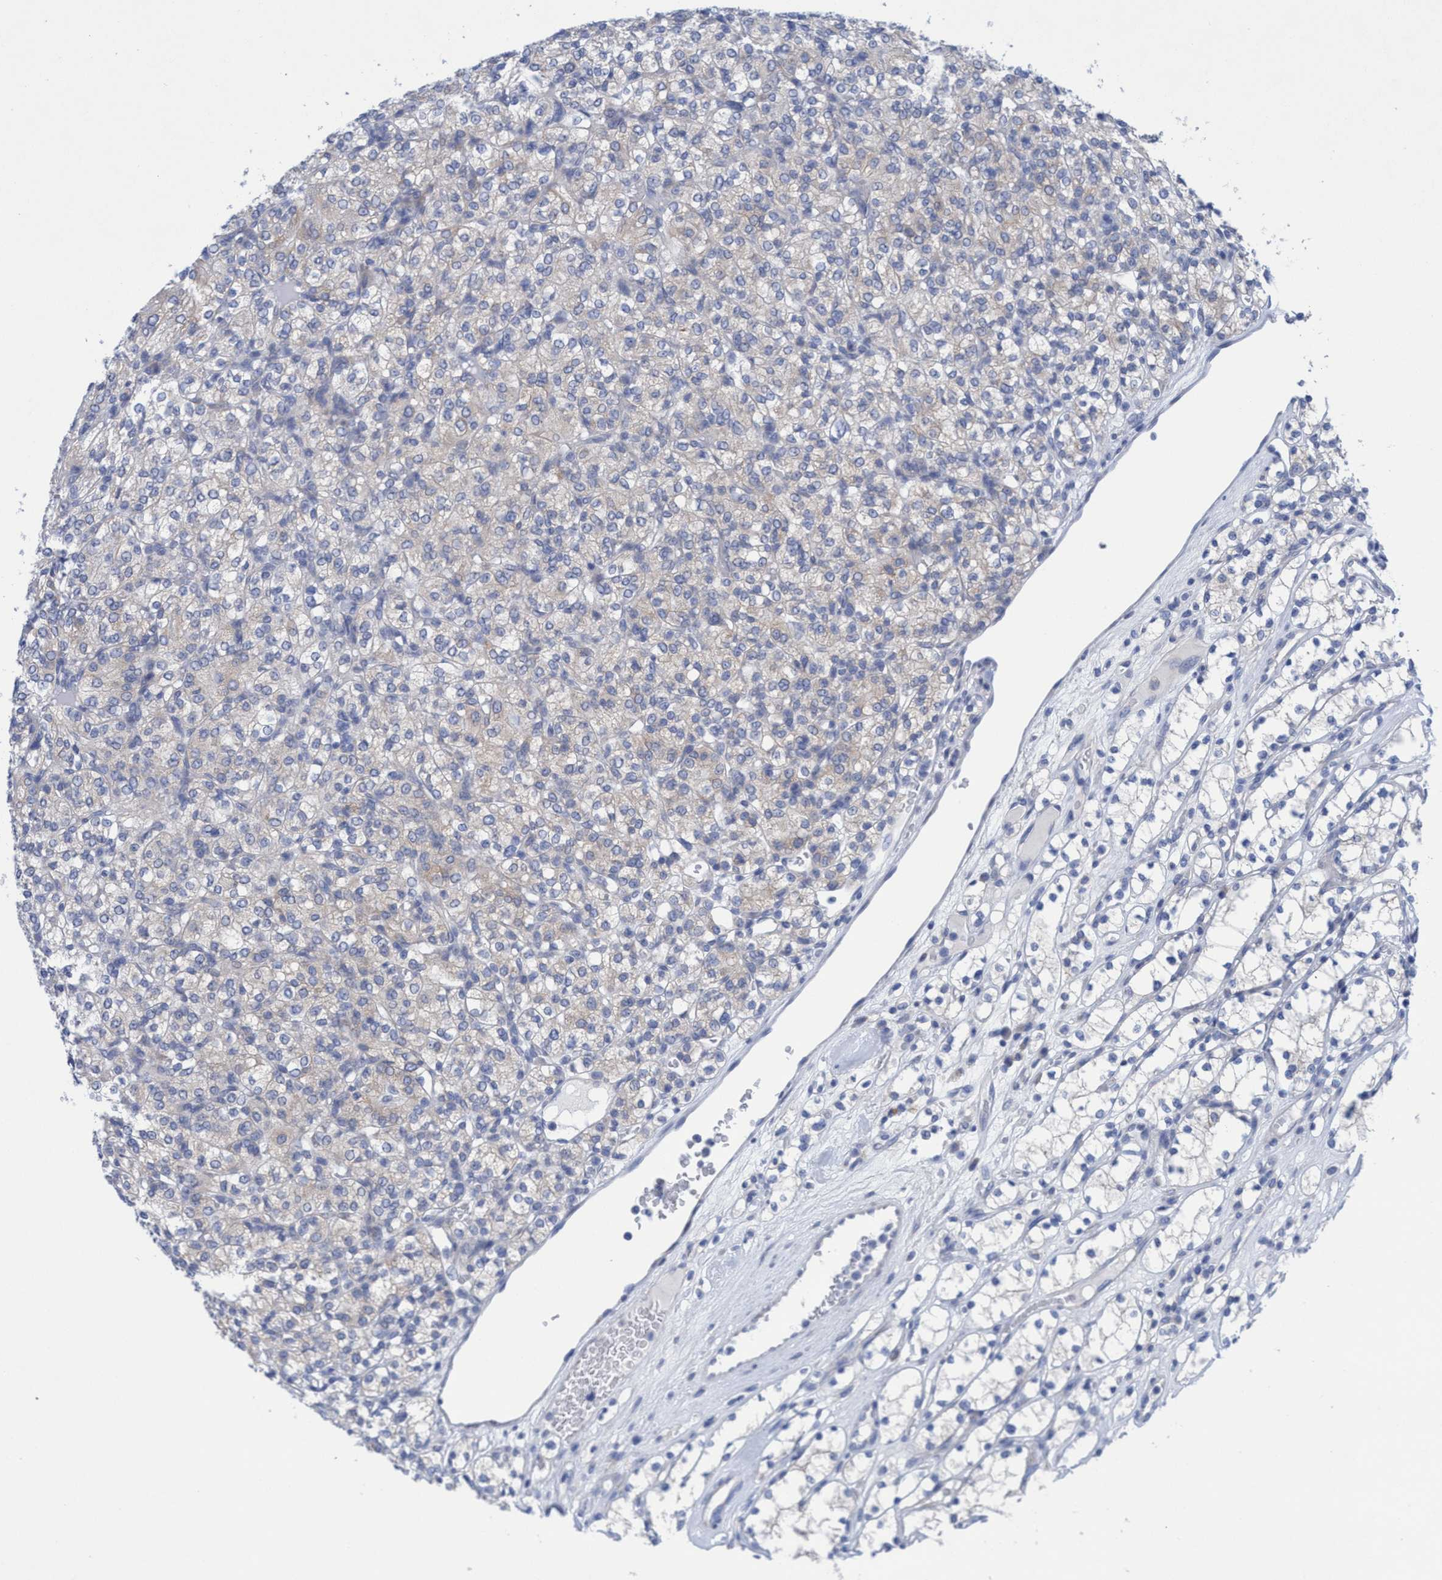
{"staining": {"intensity": "weak", "quantity": "<25%", "location": "cytoplasmic/membranous"}, "tissue": "renal cancer", "cell_type": "Tumor cells", "image_type": "cancer", "snomed": [{"axis": "morphology", "description": "Adenocarcinoma, NOS"}, {"axis": "topography", "description": "Kidney"}], "caption": "There is no significant expression in tumor cells of renal cancer (adenocarcinoma).", "gene": "RSAD1", "patient": {"sex": "male", "age": 77}}